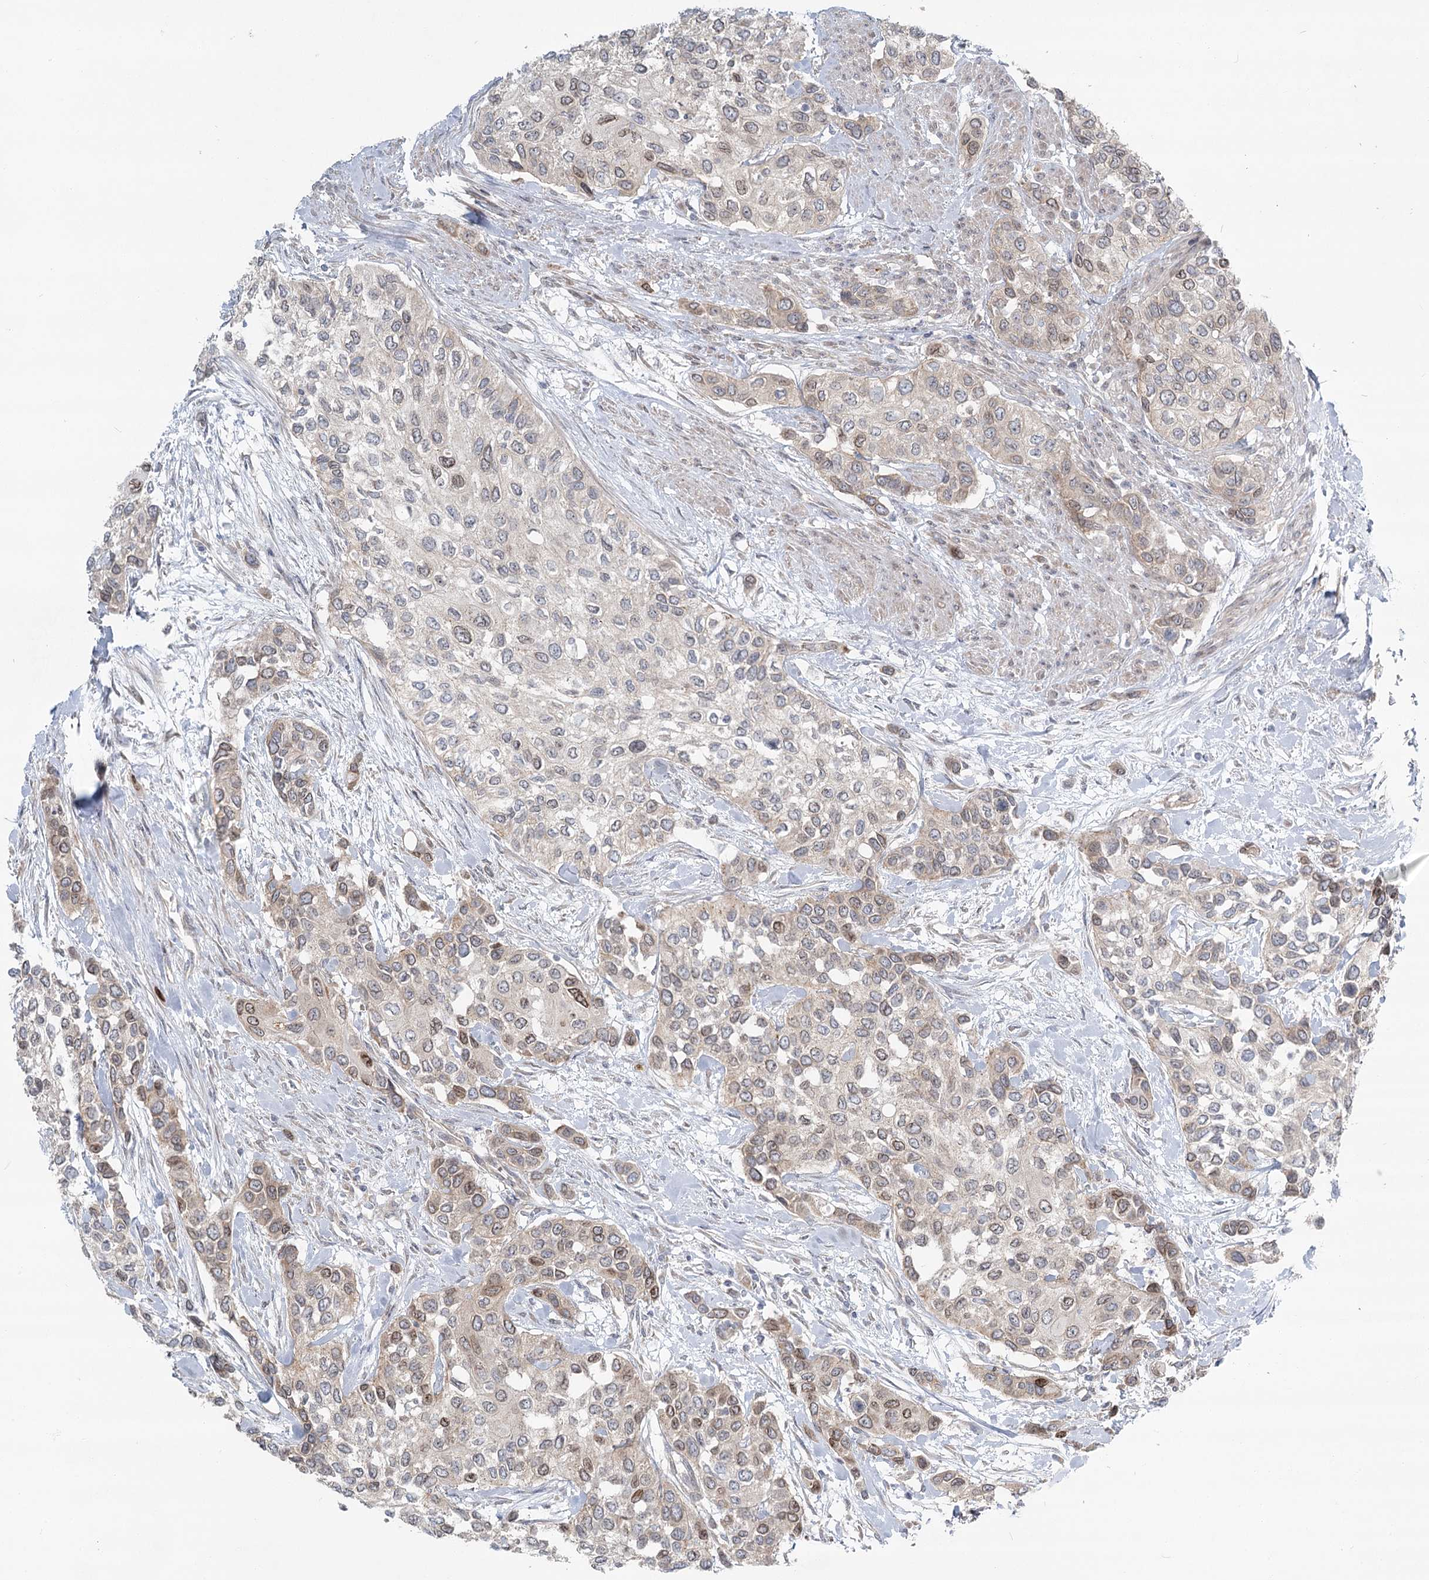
{"staining": {"intensity": "moderate", "quantity": "<25%", "location": "nuclear"}, "tissue": "urothelial cancer", "cell_type": "Tumor cells", "image_type": "cancer", "snomed": [{"axis": "morphology", "description": "Normal tissue, NOS"}, {"axis": "morphology", "description": "Urothelial carcinoma, High grade"}, {"axis": "topography", "description": "Vascular tissue"}, {"axis": "topography", "description": "Urinary bladder"}], "caption": "Protein expression analysis of human urothelial cancer reveals moderate nuclear staining in approximately <25% of tumor cells.", "gene": "SPINK13", "patient": {"sex": "female", "age": 56}}